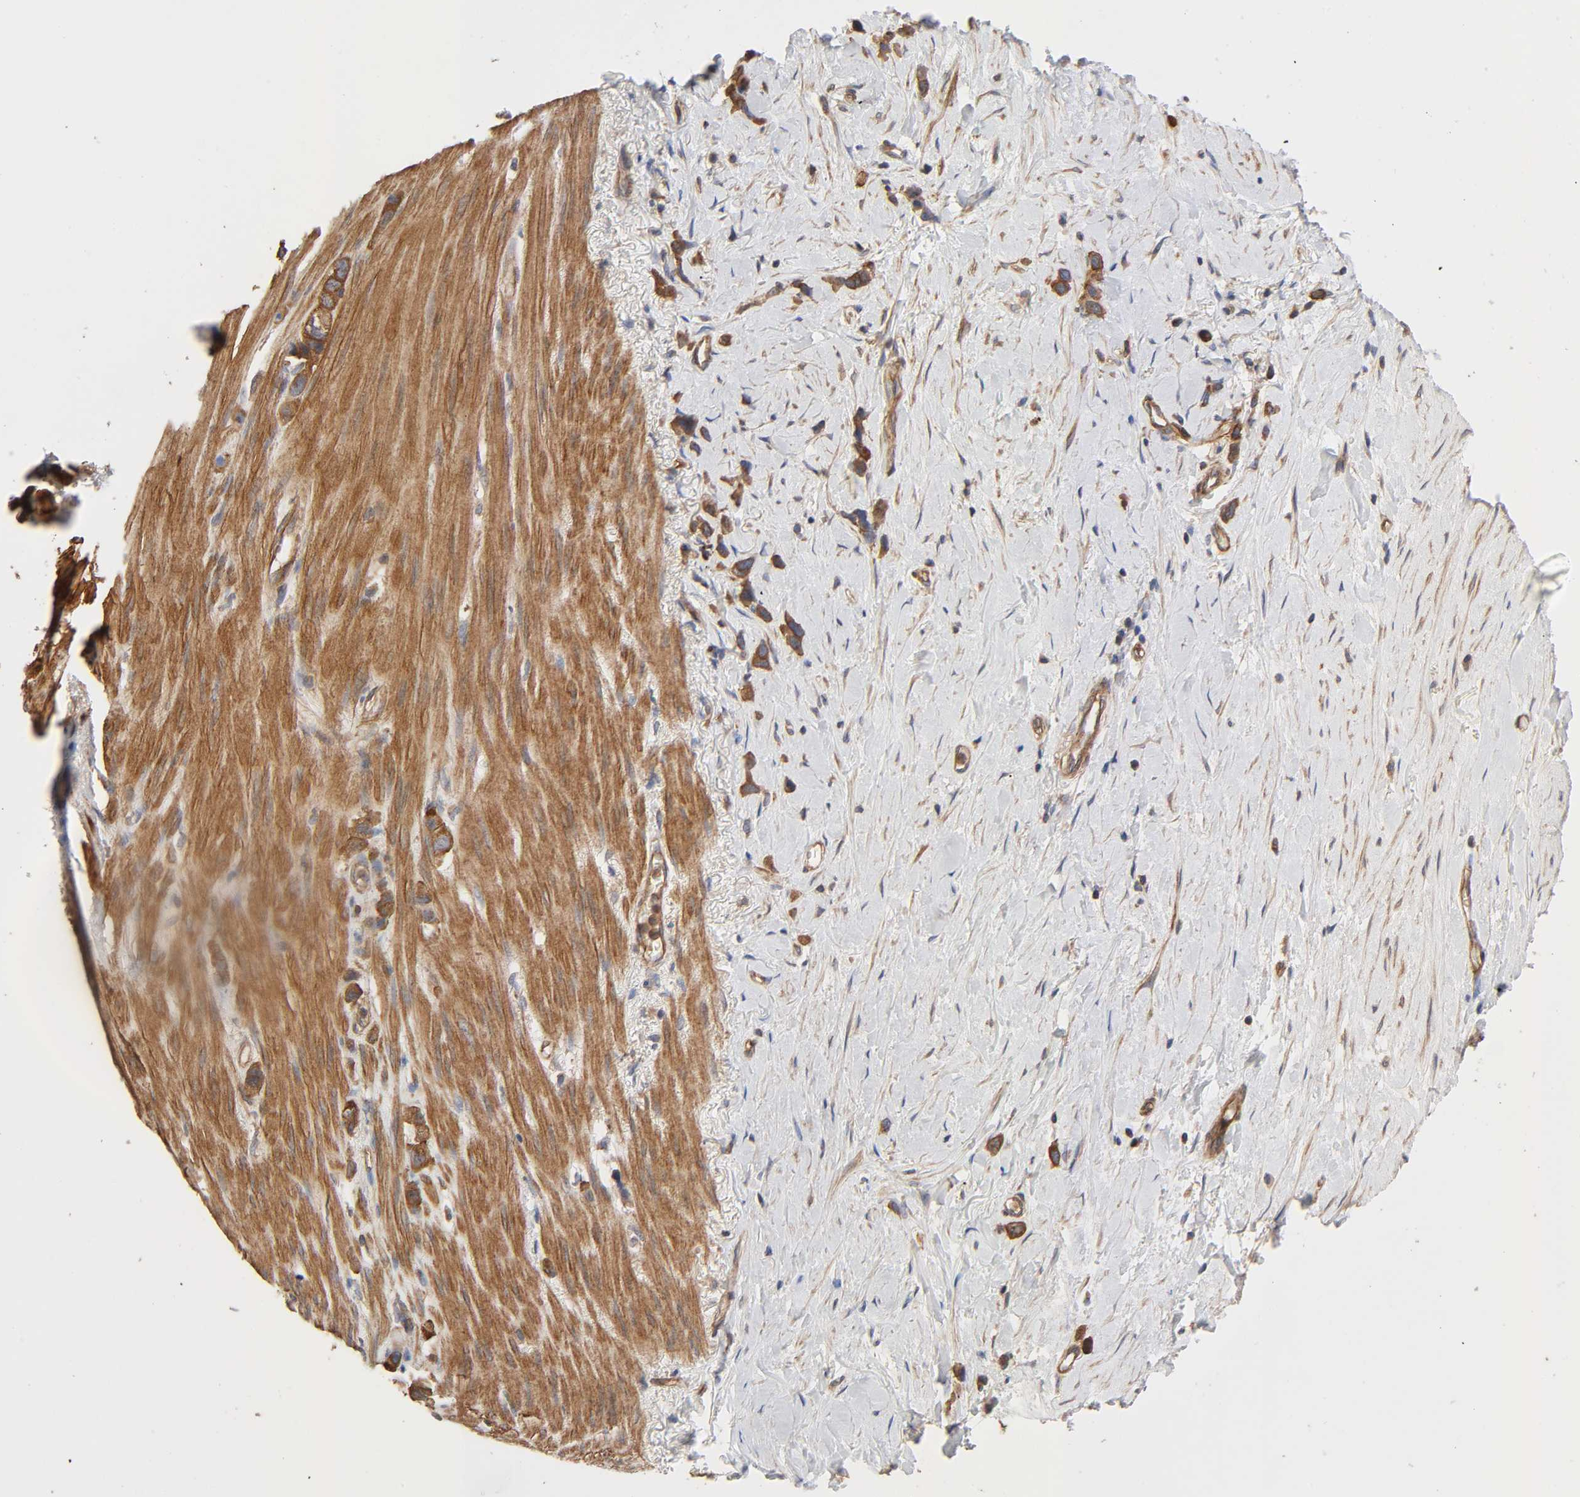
{"staining": {"intensity": "strong", "quantity": ">75%", "location": "cytoplasmic/membranous"}, "tissue": "stomach cancer", "cell_type": "Tumor cells", "image_type": "cancer", "snomed": [{"axis": "morphology", "description": "Normal tissue, NOS"}, {"axis": "morphology", "description": "Adenocarcinoma, NOS"}, {"axis": "morphology", "description": "Adenocarcinoma, High grade"}, {"axis": "topography", "description": "Stomach, upper"}, {"axis": "topography", "description": "Stomach"}], "caption": "Human stomach cancer (high-grade adenocarcinoma) stained with a protein marker demonstrates strong staining in tumor cells.", "gene": "LAMTOR2", "patient": {"sex": "female", "age": 65}}